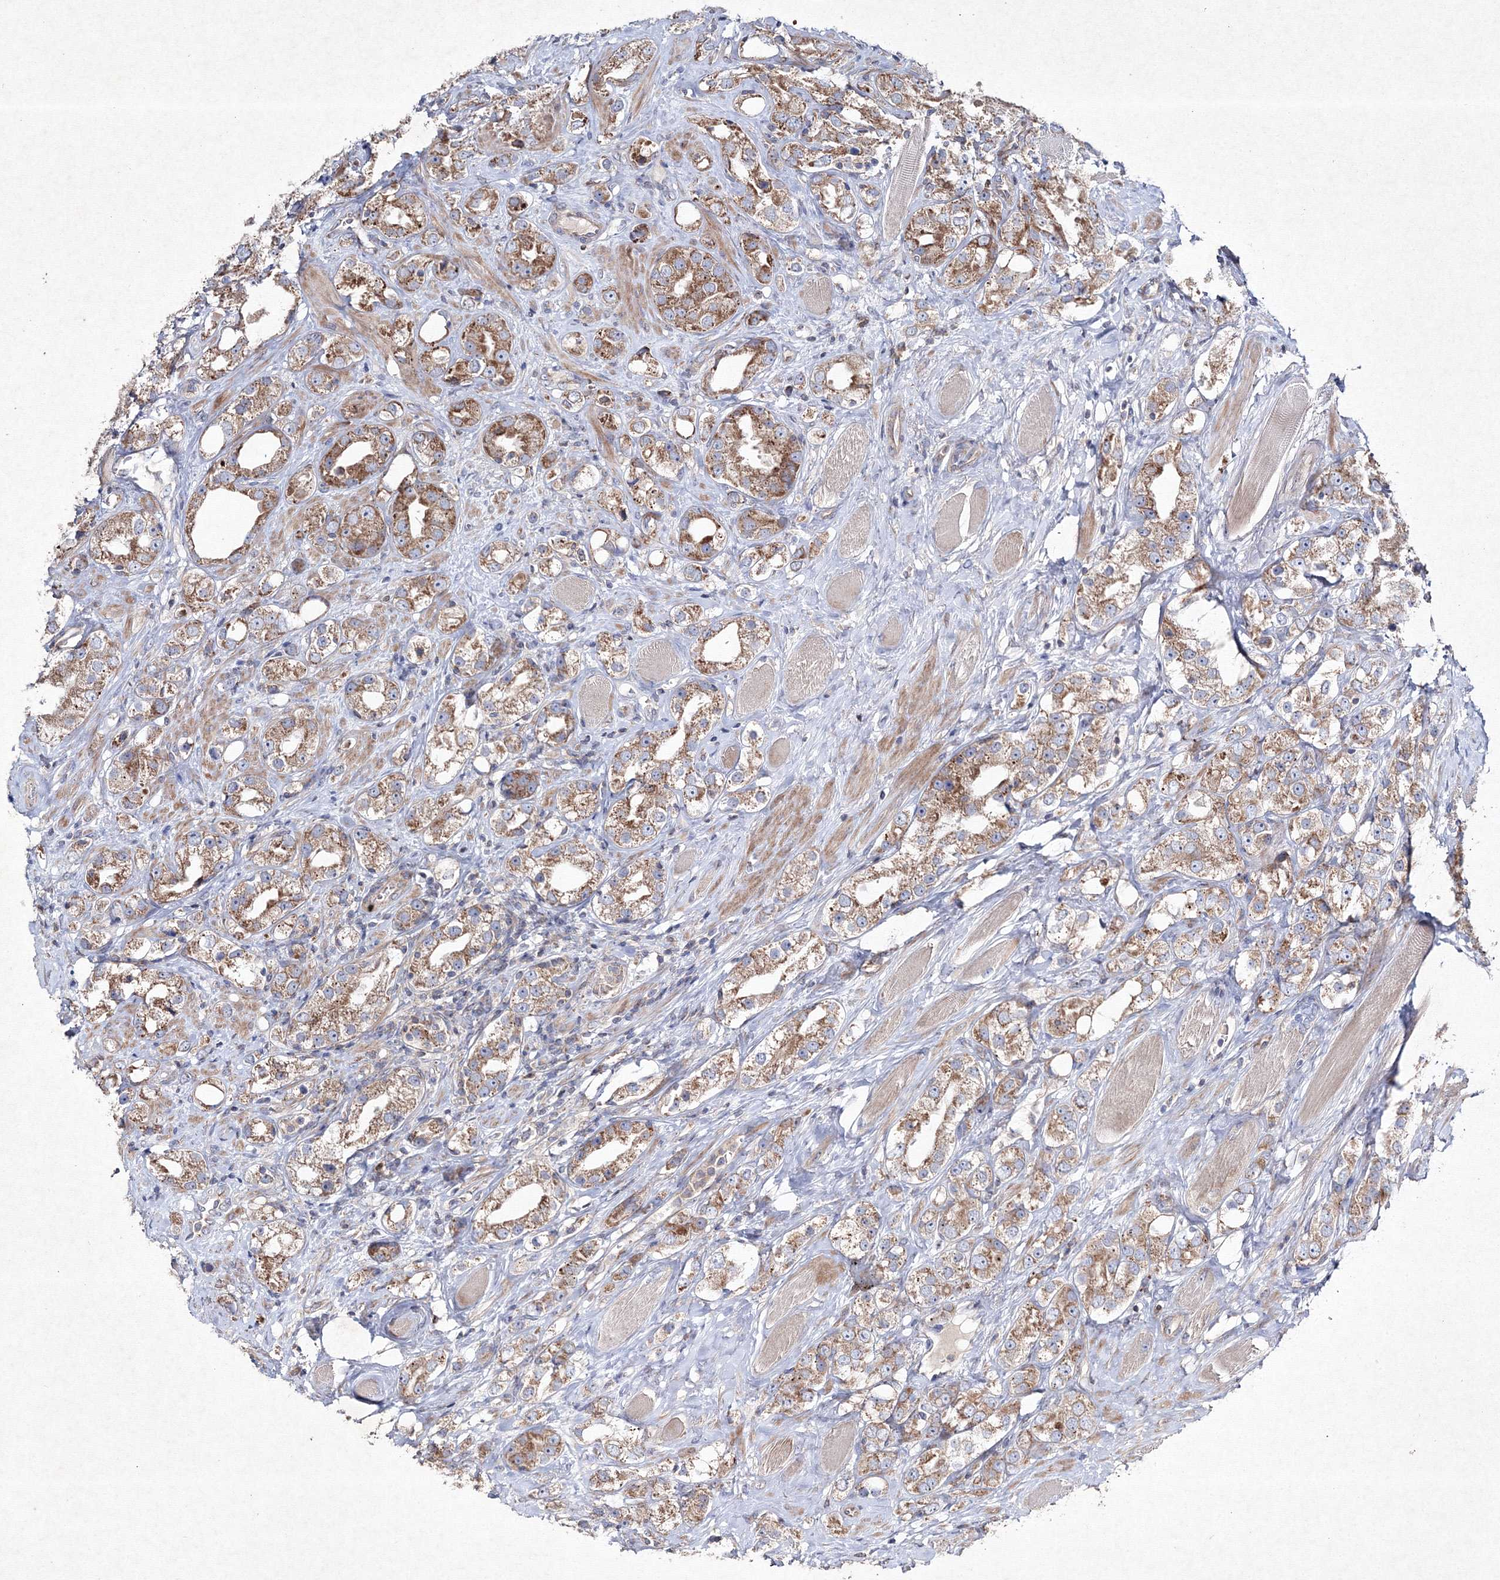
{"staining": {"intensity": "moderate", "quantity": ">75%", "location": "cytoplasmic/membranous"}, "tissue": "prostate cancer", "cell_type": "Tumor cells", "image_type": "cancer", "snomed": [{"axis": "morphology", "description": "Adenocarcinoma, NOS"}, {"axis": "topography", "description": "Prostate"}], "caption": "High-magnification brightfield microscopy of prostate cancer stained with DAB (3,3'-diaminobenzidine) (brown) and counterstained with hematoxylin (blue). tumor cells exhibit moderate cytoplasmic/membranous expression is present in about>75% of cells.", "gene": "GFM1", "patient": {"sex": "male", "age": 79}}